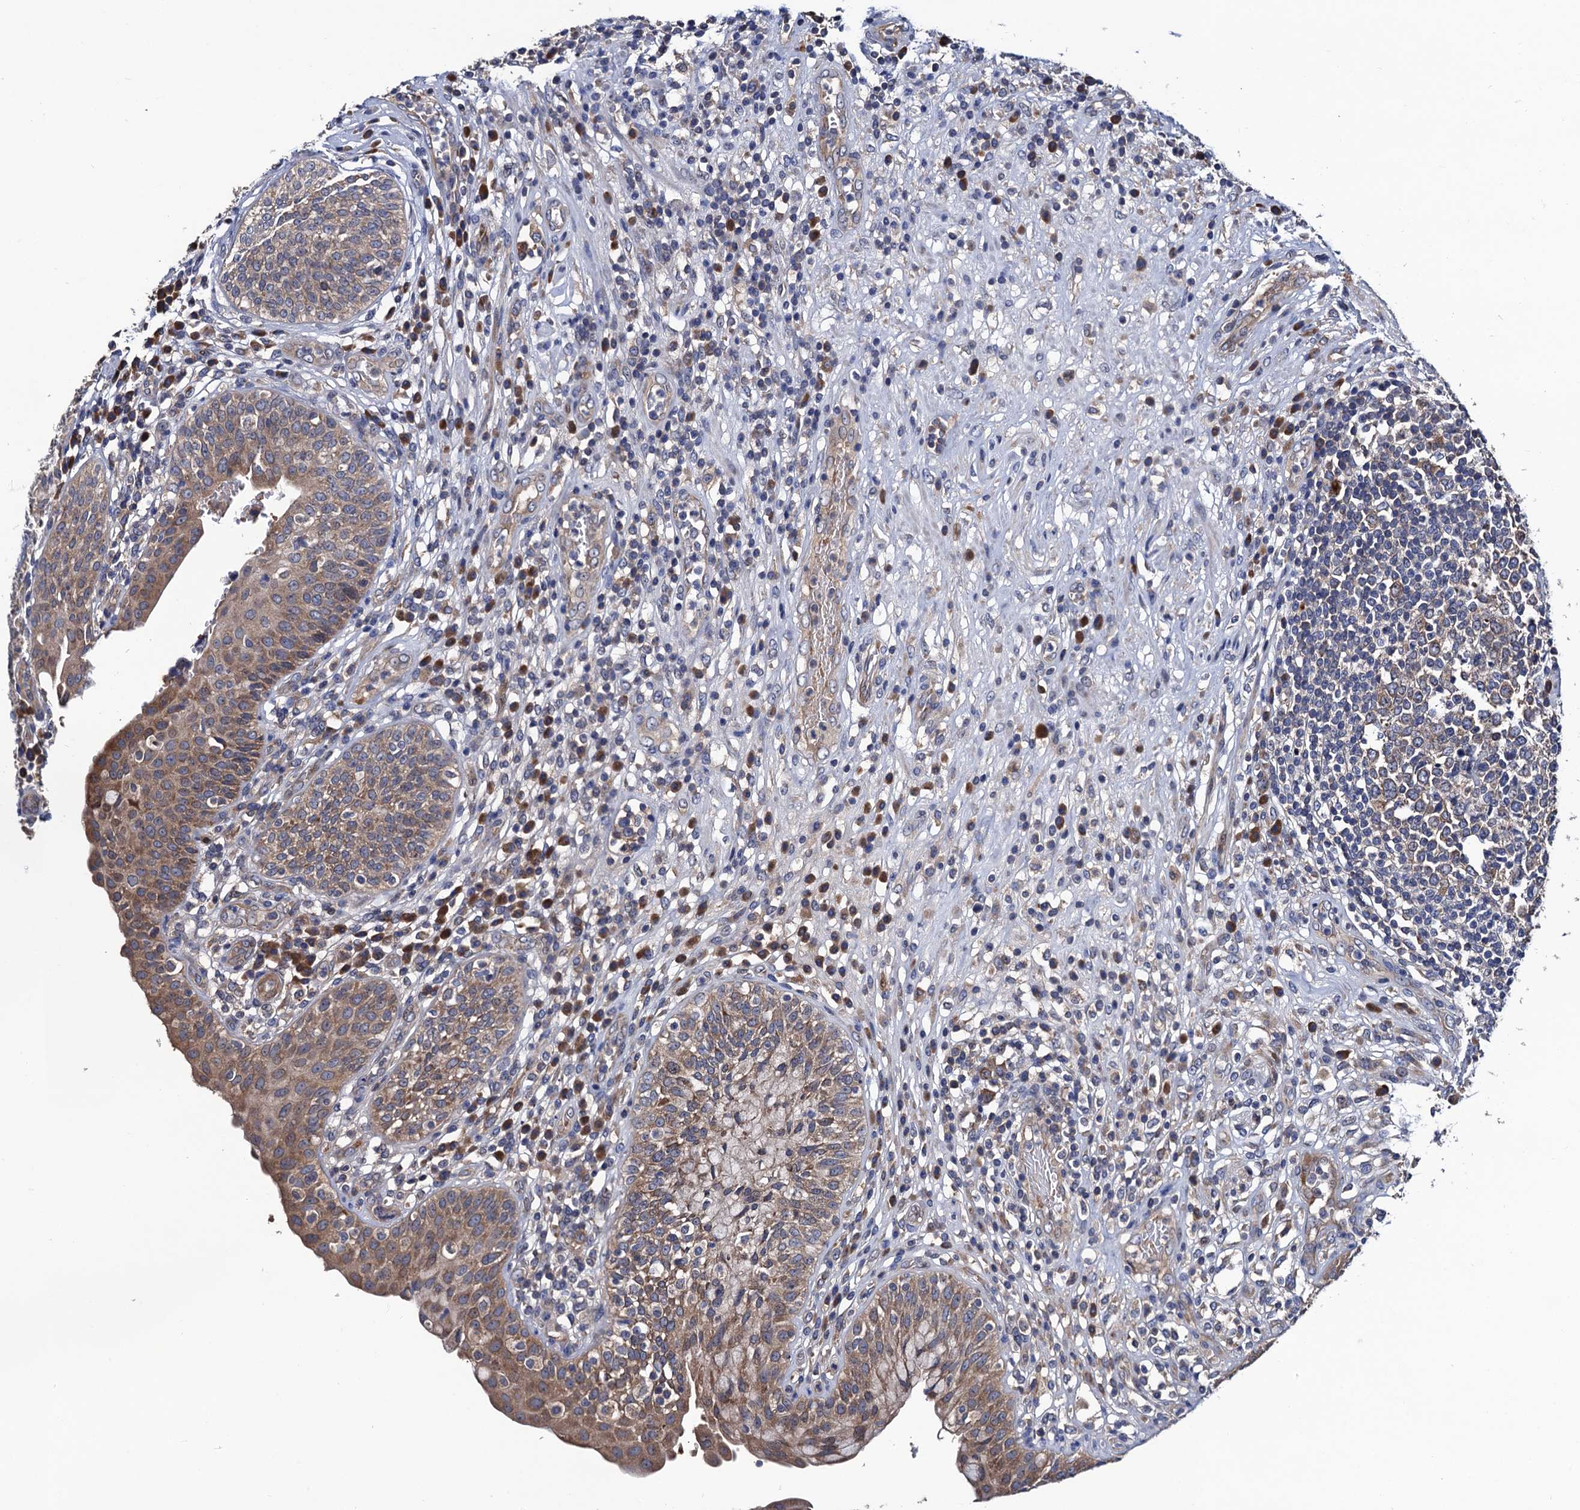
{"staining": {"intensity": "moderate", "quantity": ">75%", "location": "cytoplasmic/membranous"}, "tissue": "urinary bladder", "cell_type": "Urothelial cells", "image_type": "normal", "snomed": [{"axis": "morphology", "description": "Normal tissue, NOS"}, {"axis": "topography", "description": "Urinary bladder"}], "caption": "Urinary bladder stained with a brown dye demonstrates moderate cytoplasmic/membranous positive staining in about >75% of urothelial cells.", "gene": "TRMT112", "patient": {"sex": "female", "age": 62}}